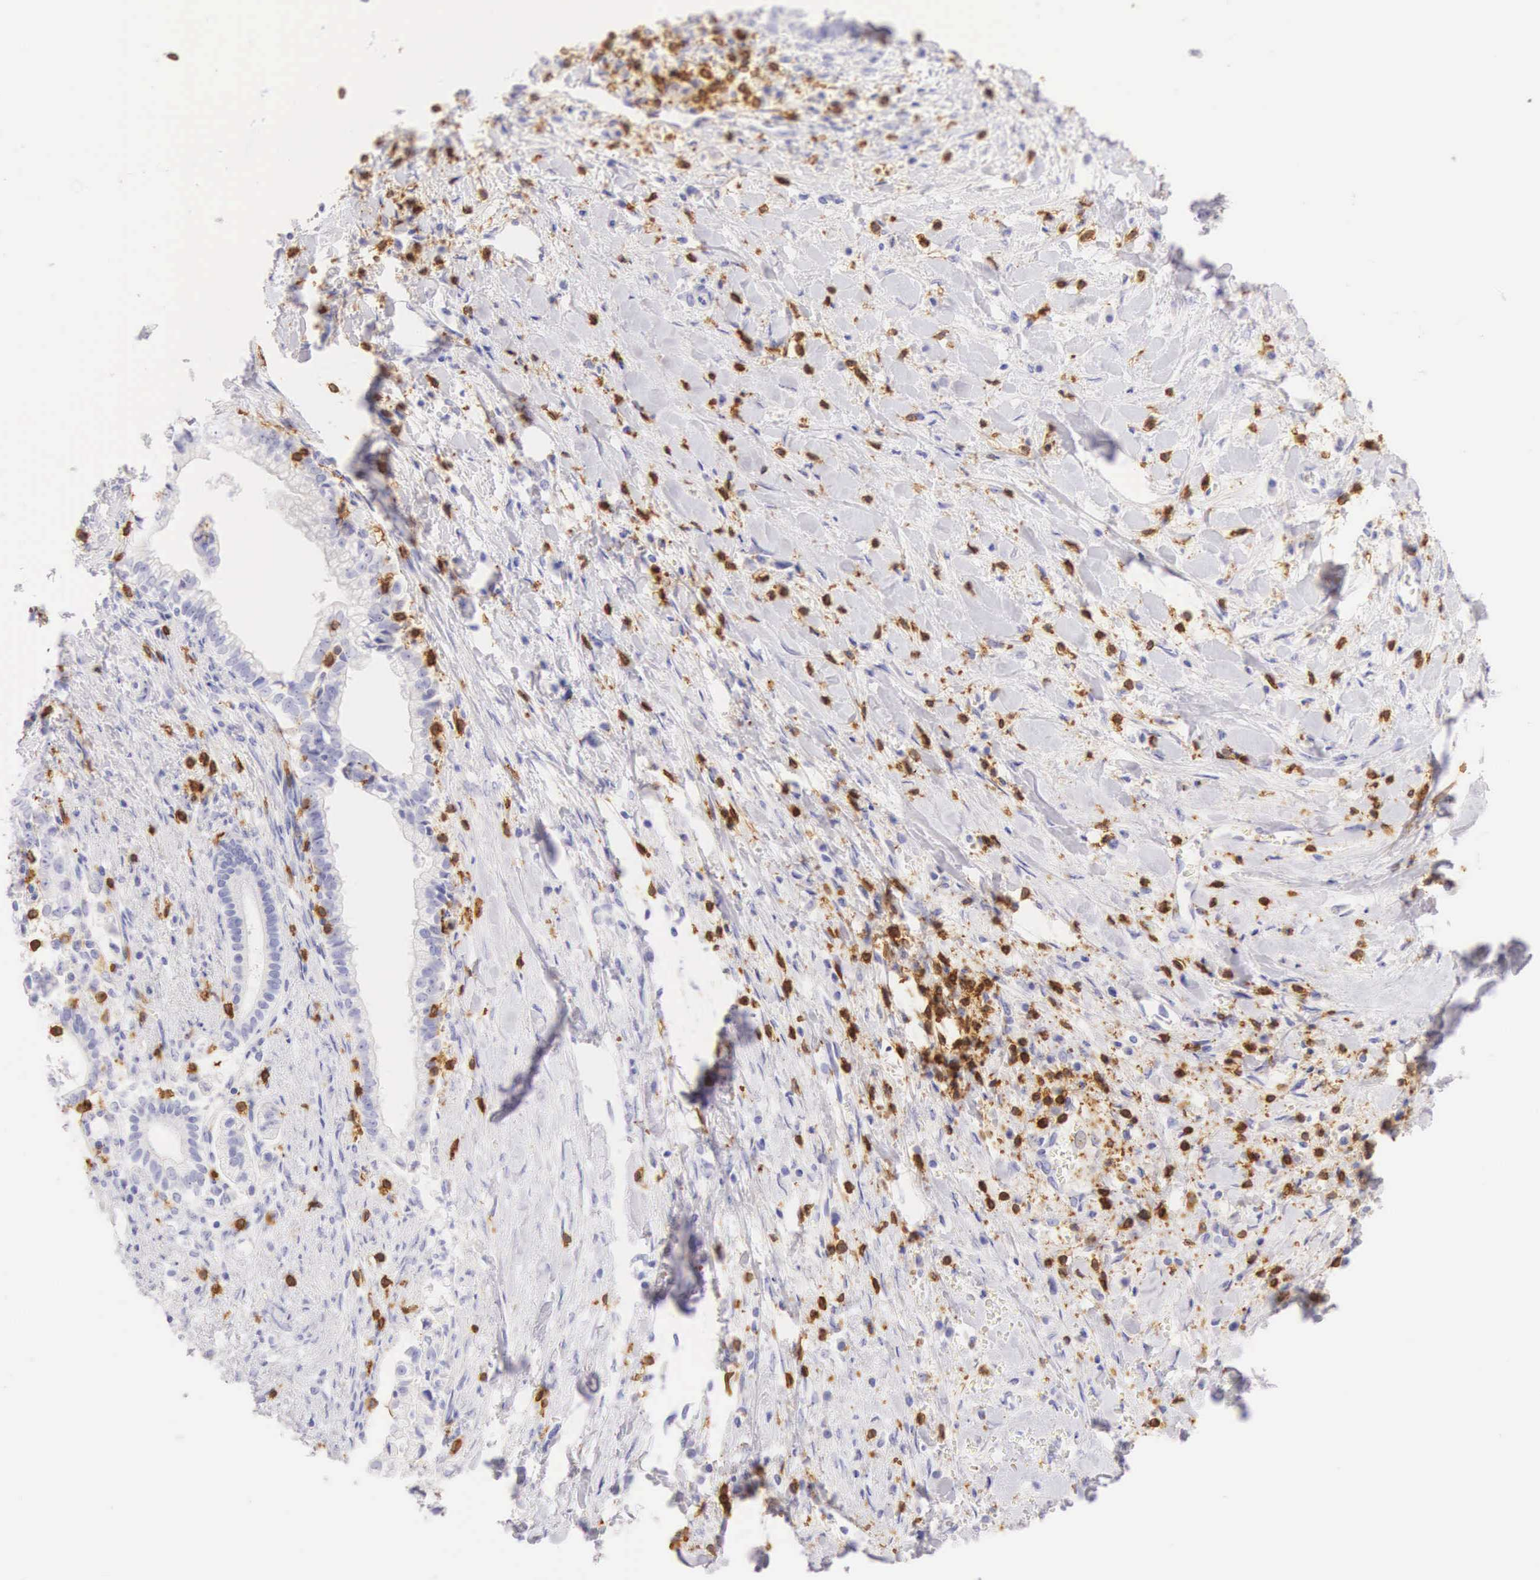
{"staining": {"intensity": "negative", "quantity": "none", "location": "none"}, "tissue": "liver cancer", "cell_type": "Tumor cells", "image_type": "cancer", "snomed": [{"axis": "morphology", "description": "Cholangiocarcinoma"}, {"axis": "topography", "description": "Liver"}], "caption": "An immunohistochemistry histopathology image of cholangiocarcinoma (liver) is shown. There is no staining in tumor cells of cholangiocarcinoma (liver).", "gene": "CD3E", "patient": {"sex": "male", "age": 57}}